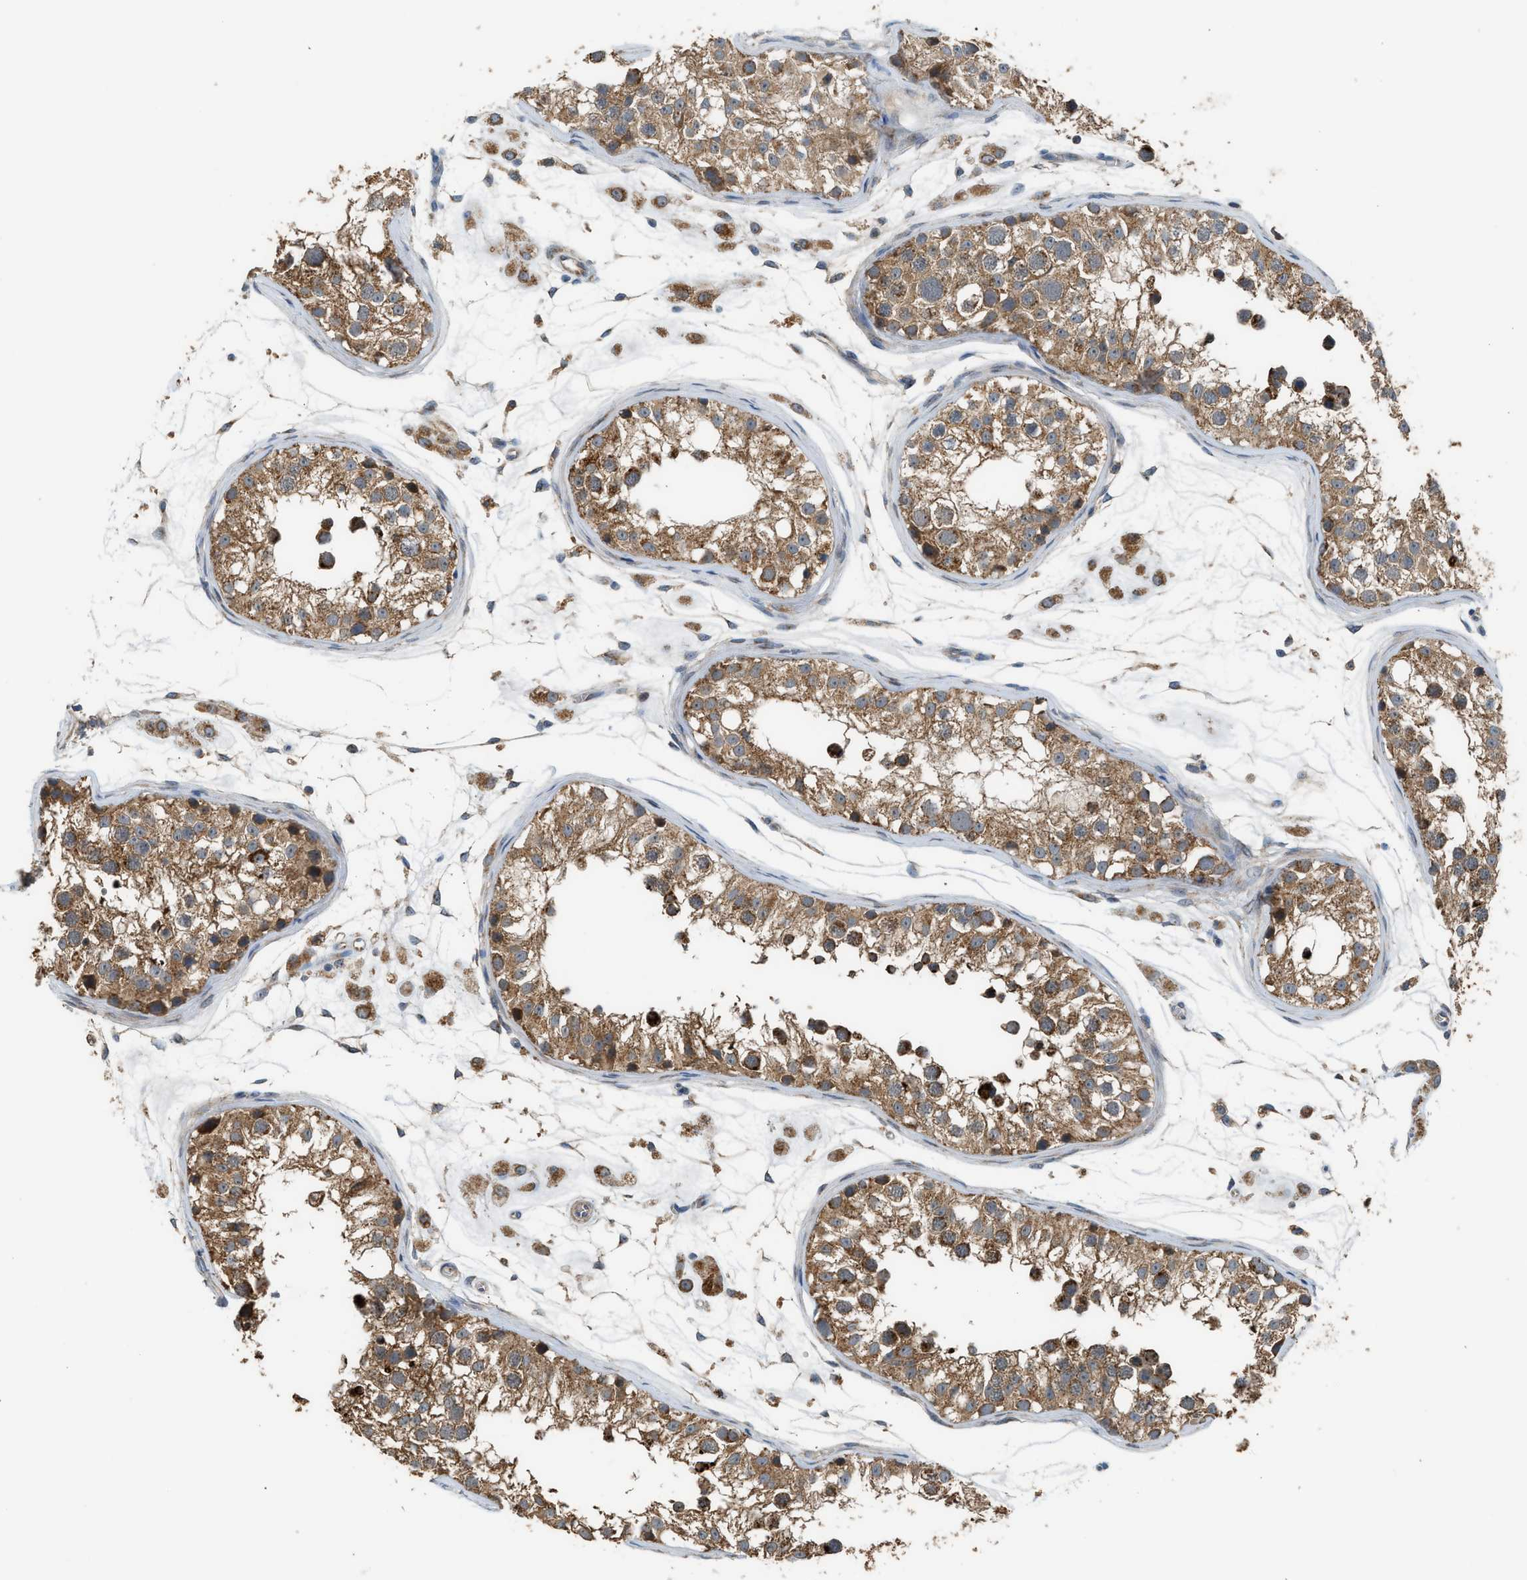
{"staining": {"intensity": "strong", "quantity": ">75%", "location": "cytoplasmic/membranous"}, "tissue": "testis", "cell_type": "Cells in seminiferous ducts", "image_type": "normal", "snomed": [{"axis": "morphology", "description": "Normal tissue, NOS"}, {"axis": "morphology", "description": "Adenocarcinoma, metastatic, NOS"}, {"axis": "topography", "description": "Testis"}], "caption": "This histopathology image demonstrates unremarkable testis stained with immunohistochemistry (IHC) to label a protein in brown. The cytoplasmic/membranous of cells in seminiferous ducts show strong positivity for the protein. Nuclei are counter-stained blue.", "gene": "STARD3", "patient": {"sex": "male", "age": 26}}